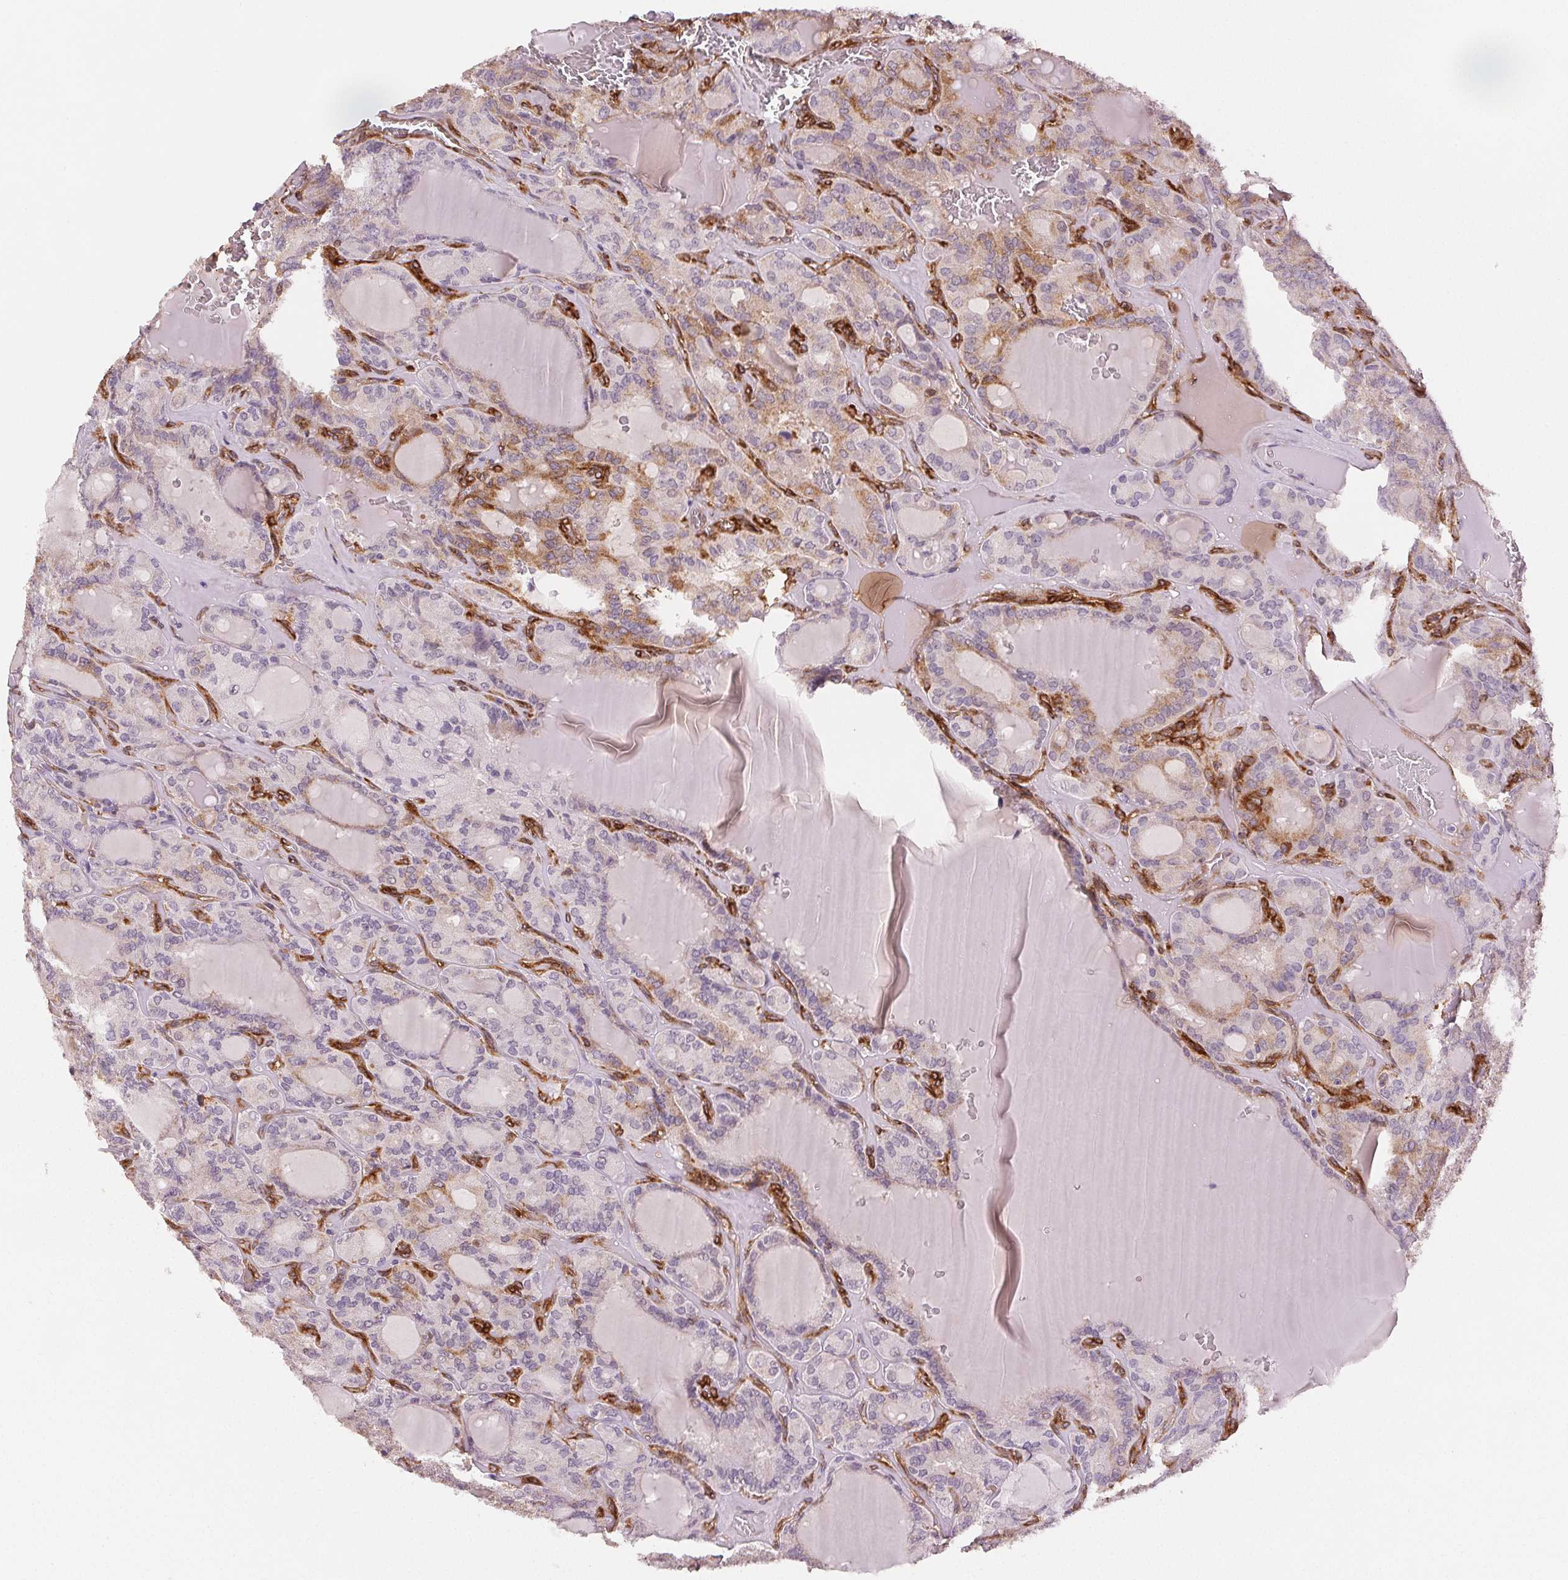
{"staining": {"intensity": "weak", "quantity": "<25%", "location": "cytoplasmic/membranous"}, "tissue": "thyroid cancer", "cell_type": "Tumor cells", "image_type": "cancer", "snomed": [{"axis": "morphology", "description": "Papillary adenocarcinoma, NOS"}, {"axis": "topography", "description": "Thyroid gland"}], "caption": "This photomicrograph is of thyroid cancer (papillary adenocarcinoma) stained with immunohistochemistry (IHC) to label a protein in brown with the nuclei are counter-stained blue. There is no positivity in tumor cells.", "gene": "DIAPH2", "patient": {"sex": "male", "age": 87}}